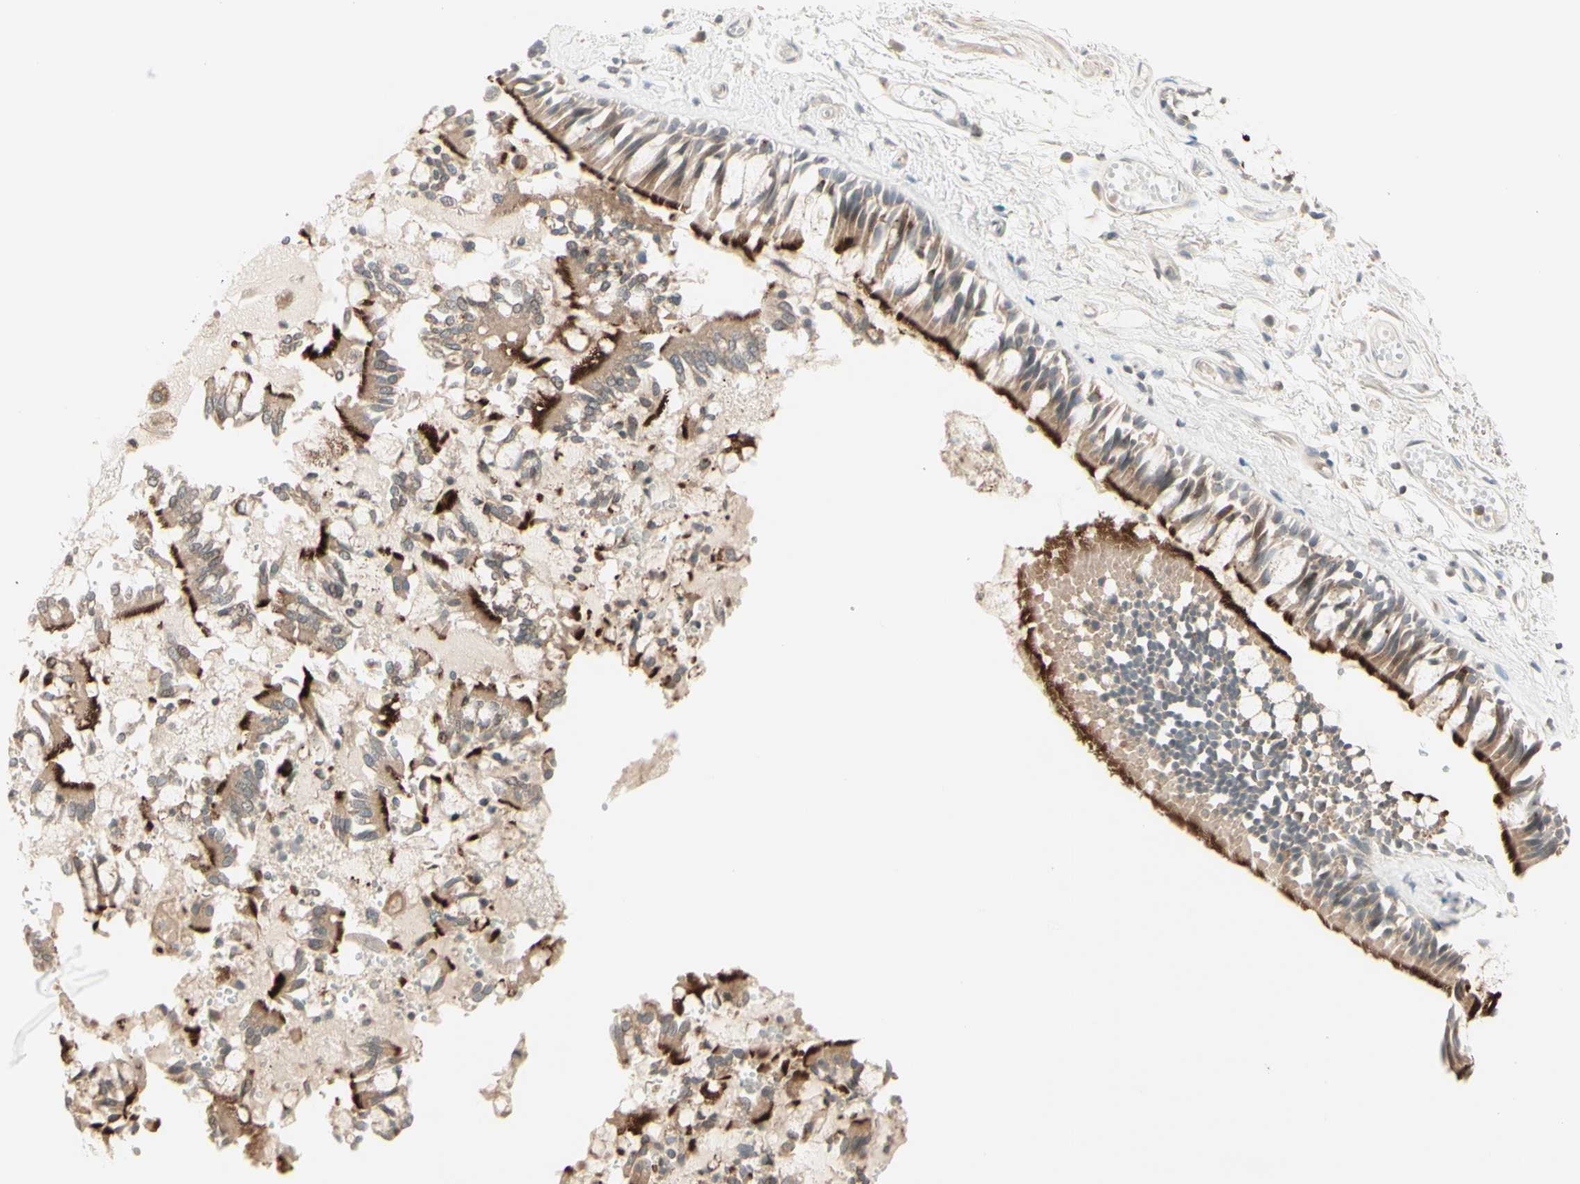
{"staining": {"intensity": "strong", "quantity": ">75%", "location": "cytoplasmic/membranous"}, "tissue": "bronchus", "cell_type": "Respiratory epithelial cells", "image_type": "normal", "snomed": [{"axis": "morphology", "description": "Normal tissue, NOS"}, {"axis": "morphology", "description": "Inflammation, NOS"}, {"axis": "topography", "description": "Cartilage tissue"}, {"axis": "topography", "description": "Lung"}], "caption": "High-magnification brightfield microscopy of benign bronchus stained with DAB (3,3'-diaminobenzidine) (brown) and counterstained with hematoxylin (blue). respiratory epithelial cells exhibit strong cytoplasmic/membranous expression is identified in approximately>75% of cells. The staining was performed using DAB, with brown indicating positive protein expression. Nuclei are stained blue with hematoxylin.", "gene": "ZW10", "patient": {"sex": "male", "age": 71}}